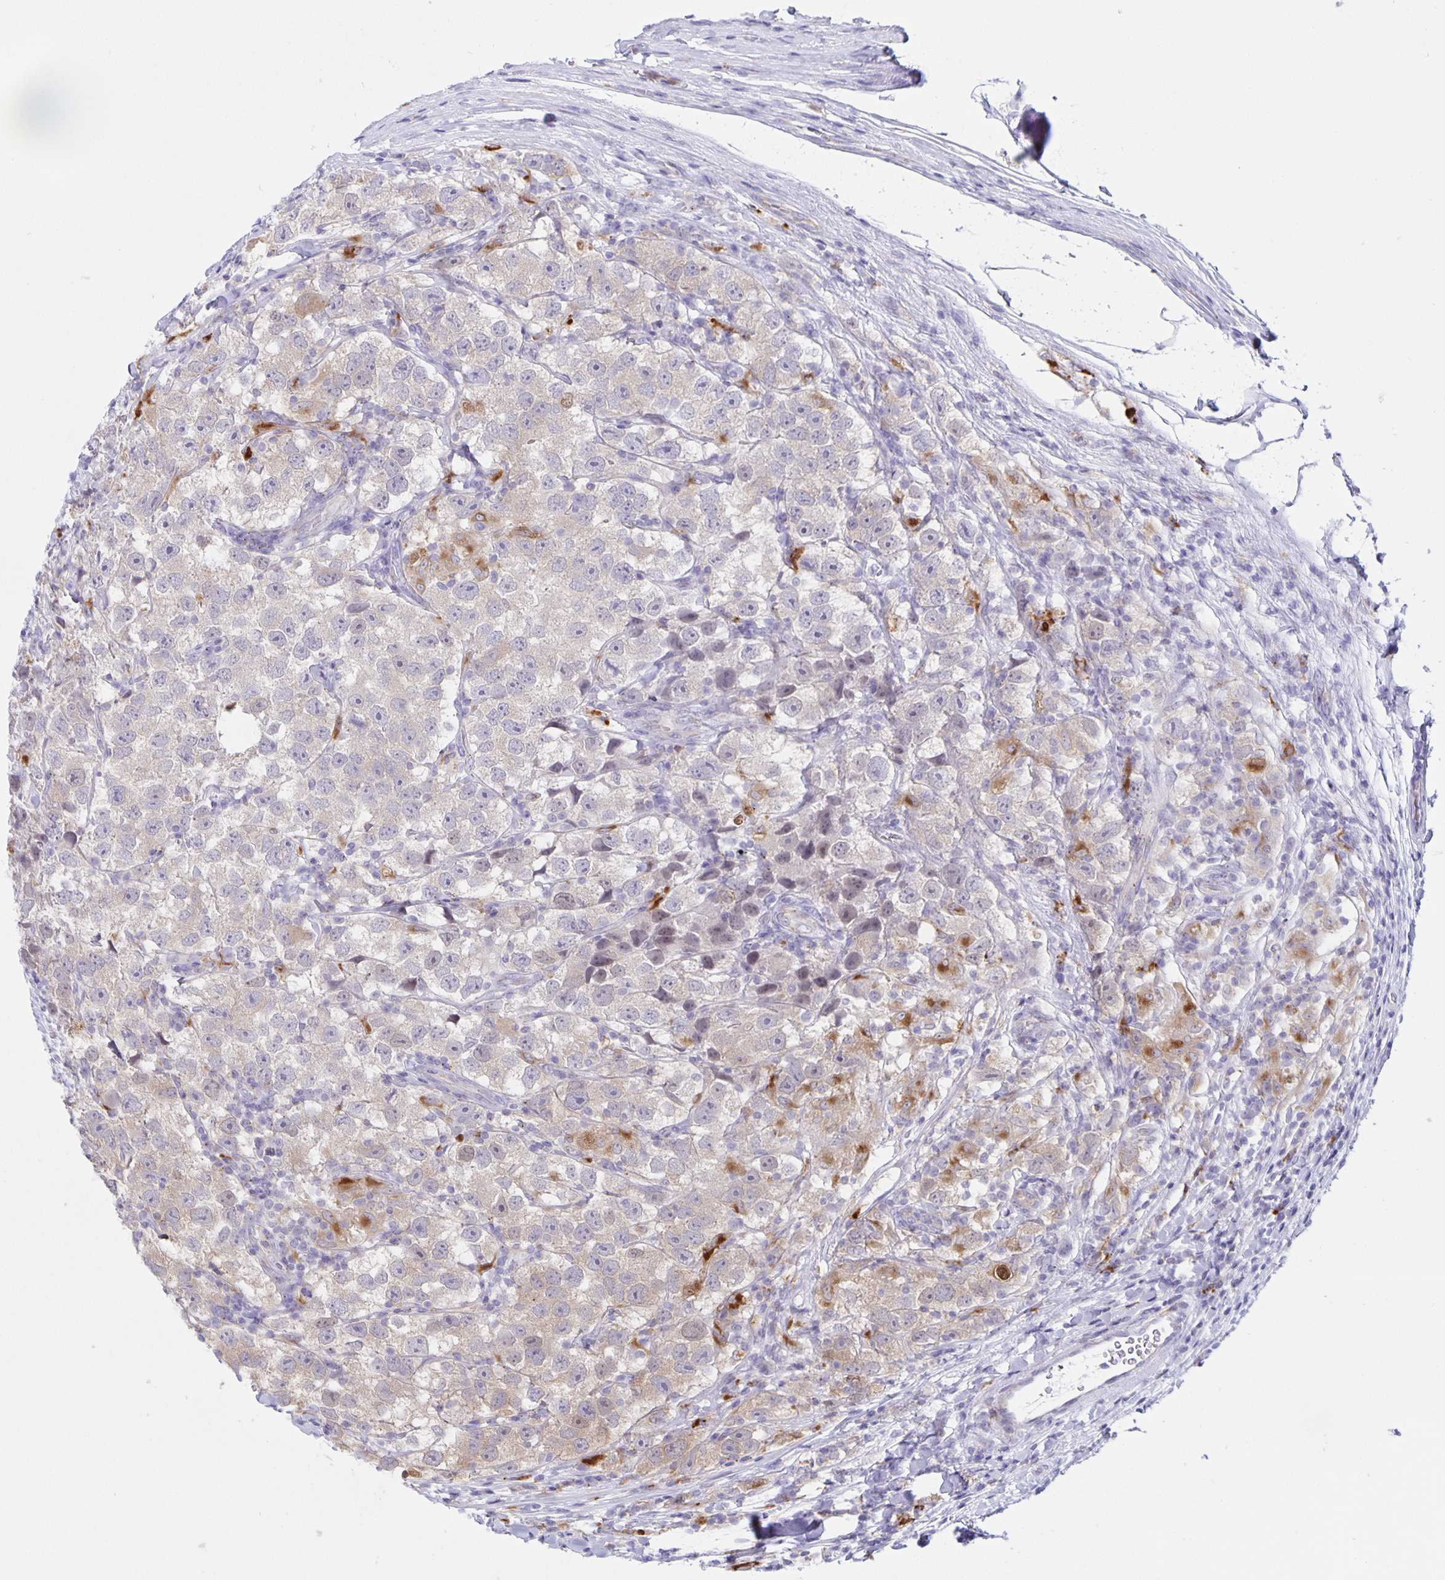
{"staining": {"intensity": "negative", "quantity": "none", "location": "none"}, "tissue": "testis cancer", "cell_type": "Tumor cells", "image_type": "cancer", "snomed": [{"axis": "morphology", "description": "Seminoma, NOS"}, {"axis": "topography", "description": "Testis"}], "caption": "DAB (3,3'-diaminobenzidine) immunohistochemical staining of testis seminoma displays no significant expression in tumor cells.", "gene": "LIPA", "patient": {"sex": "male", "age": 26}}